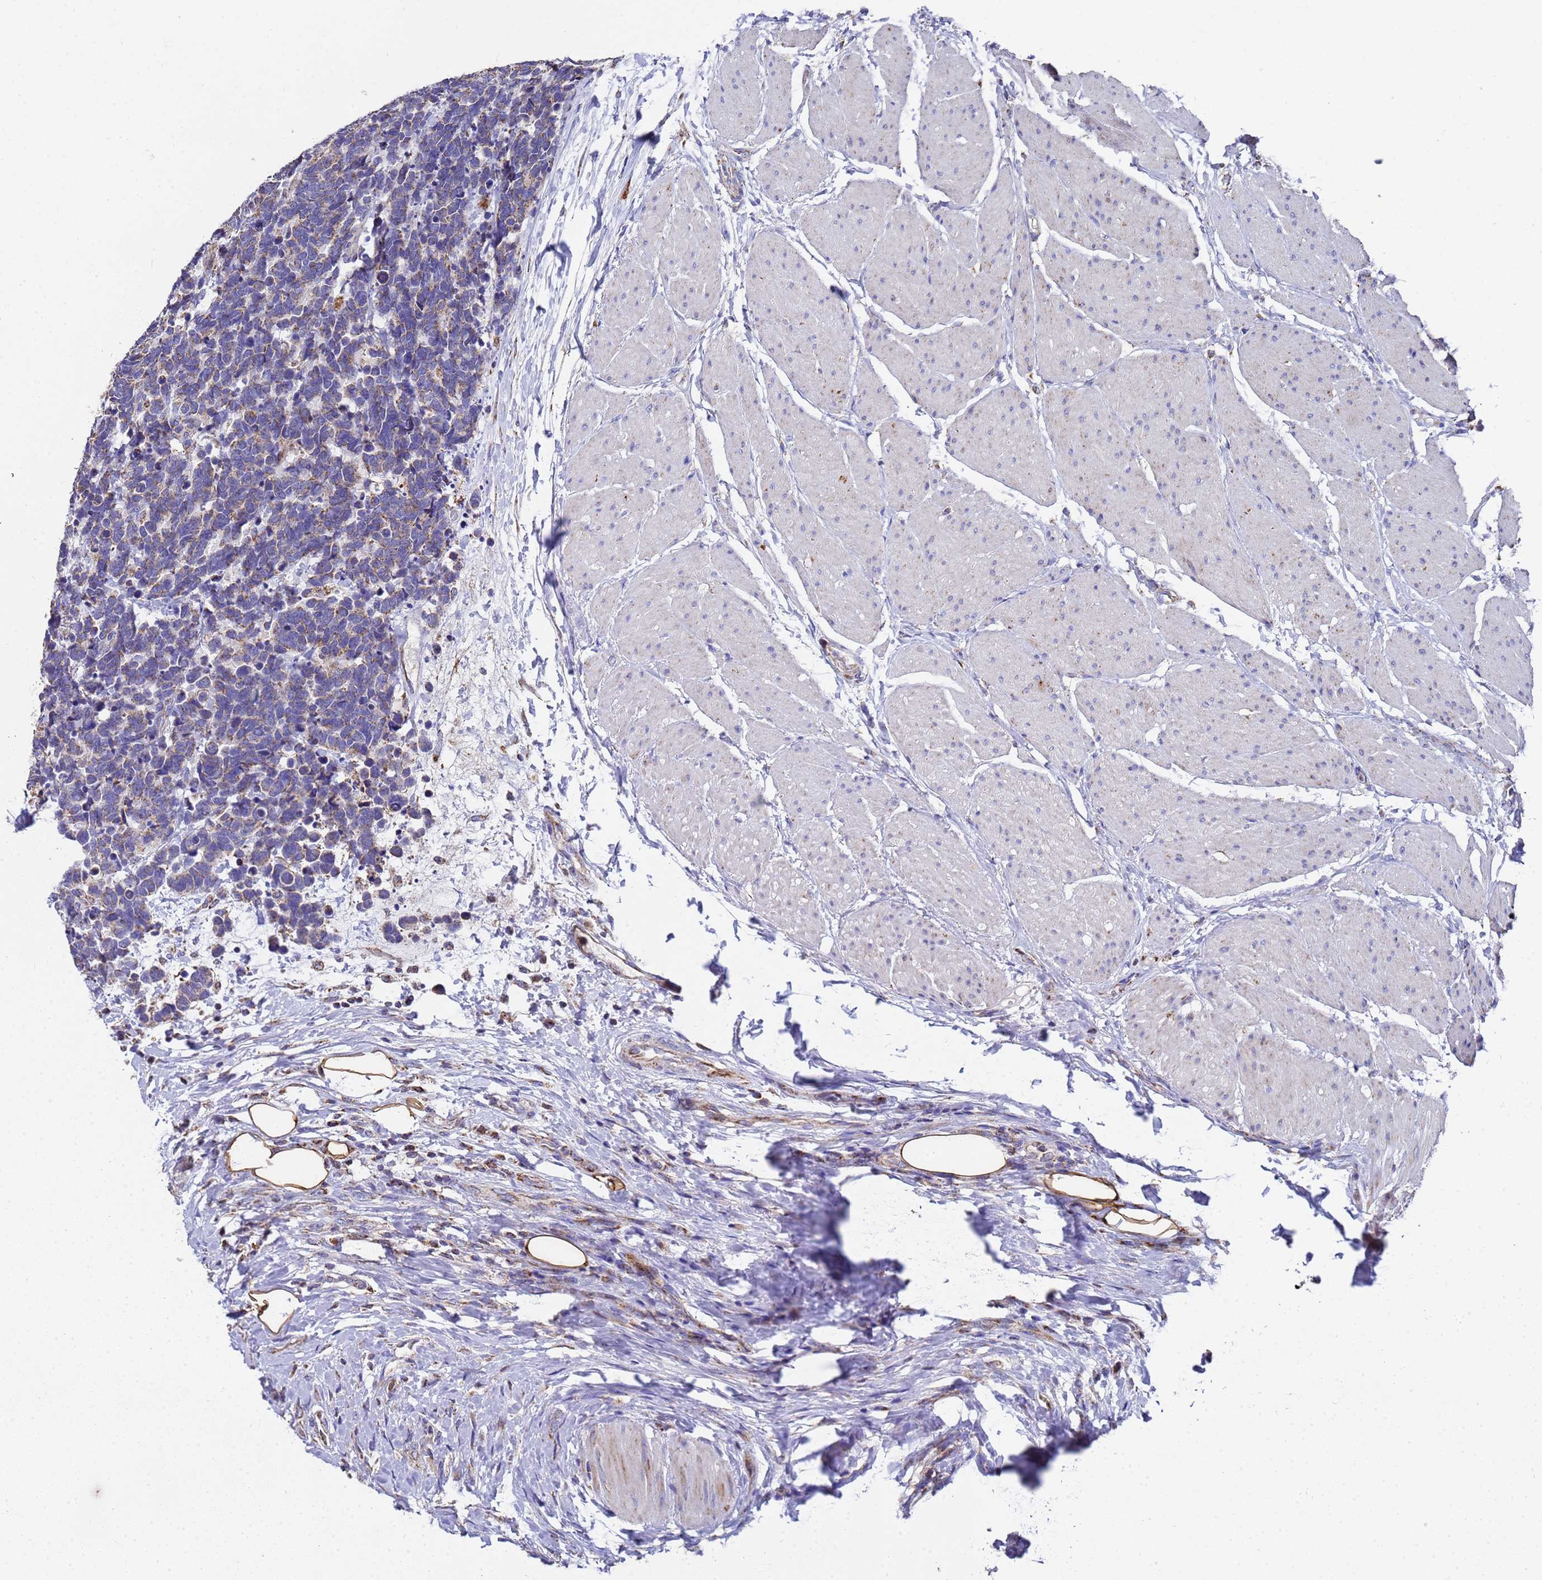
{"staining": {"intensity": "weak", "quantity": "25%-75%", "location": "cytoplasmic/membranous"}, "tissue": "carcinoid", "cell_type": "Tumor cells", "image_type": "cancer", "snomed": [{"axis": "morphology", "description": "Carcinoma, NOS"}, {"axis": "morphology", "description": "Carcinoid, malignant, NOS"}, {"axis": "topography", "description": "Urinary bladder"}], "caption": "Carcinoid stained with IHC reveals weak cytoplasmic/membranous positivity in approximately 25%-75% of tumor cells.", "gene": "MRPS12", "patient": {"sex": "male", "age": 57}}